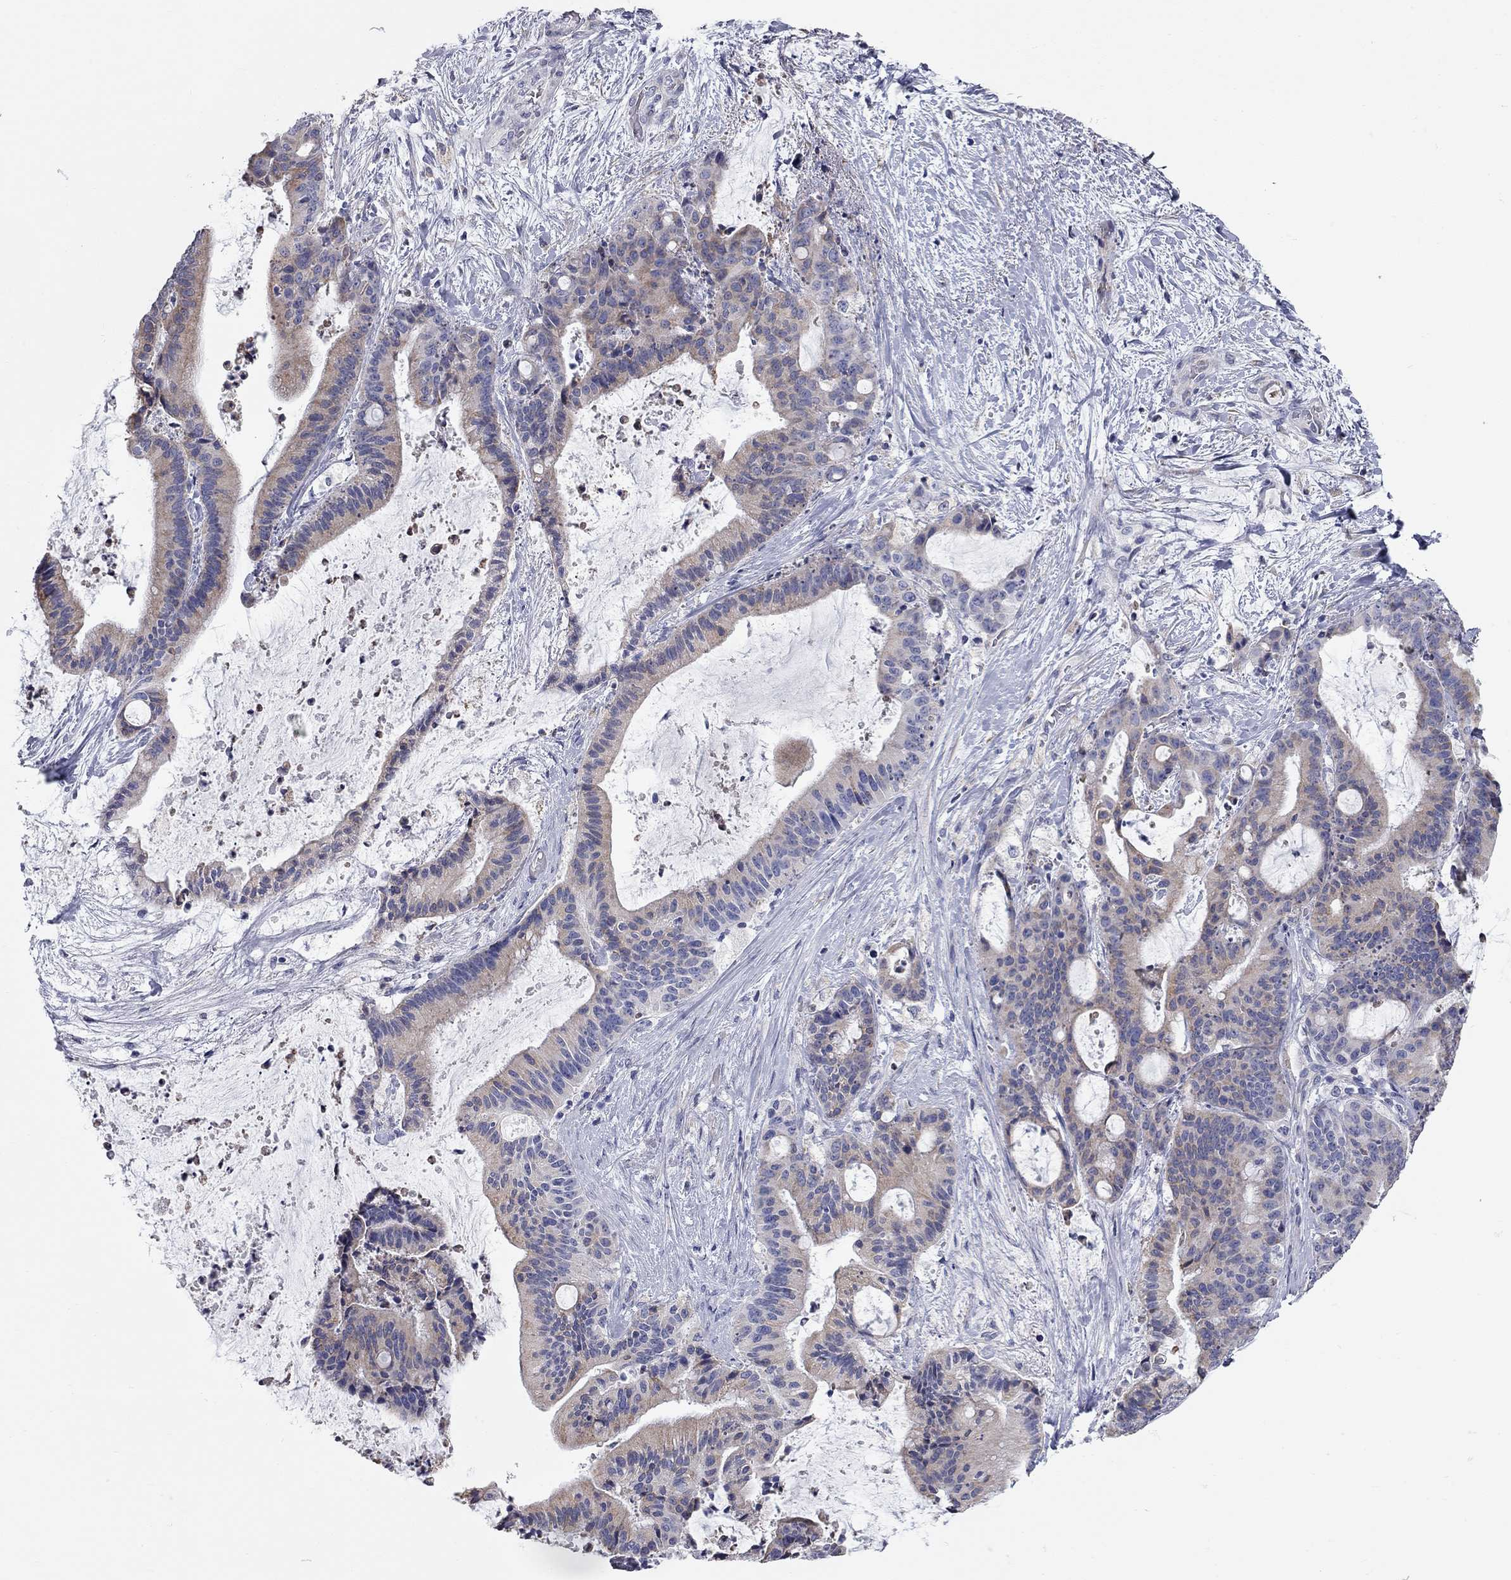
{"staining": {"intensity": "moderate", "quantity": "<25%", "location": "cytoplasmic/membranous"}, "tissue": "liver cancer", "cell_type": "Tumor cells", "image_type": "cancer", "snomed": [{"axis": "morphology", "description": "Cholangiocarcinoma"}, {"axis": "topography", "description": "Liver"}], "caption": "The histopathology image shows staining of liver cancer, revealing moderate cytoplasmic/membranous protein positivity (brown color) within tumor cells.", "gene": "XAGE2", "patient": {"sex": "female", "age": 73}}